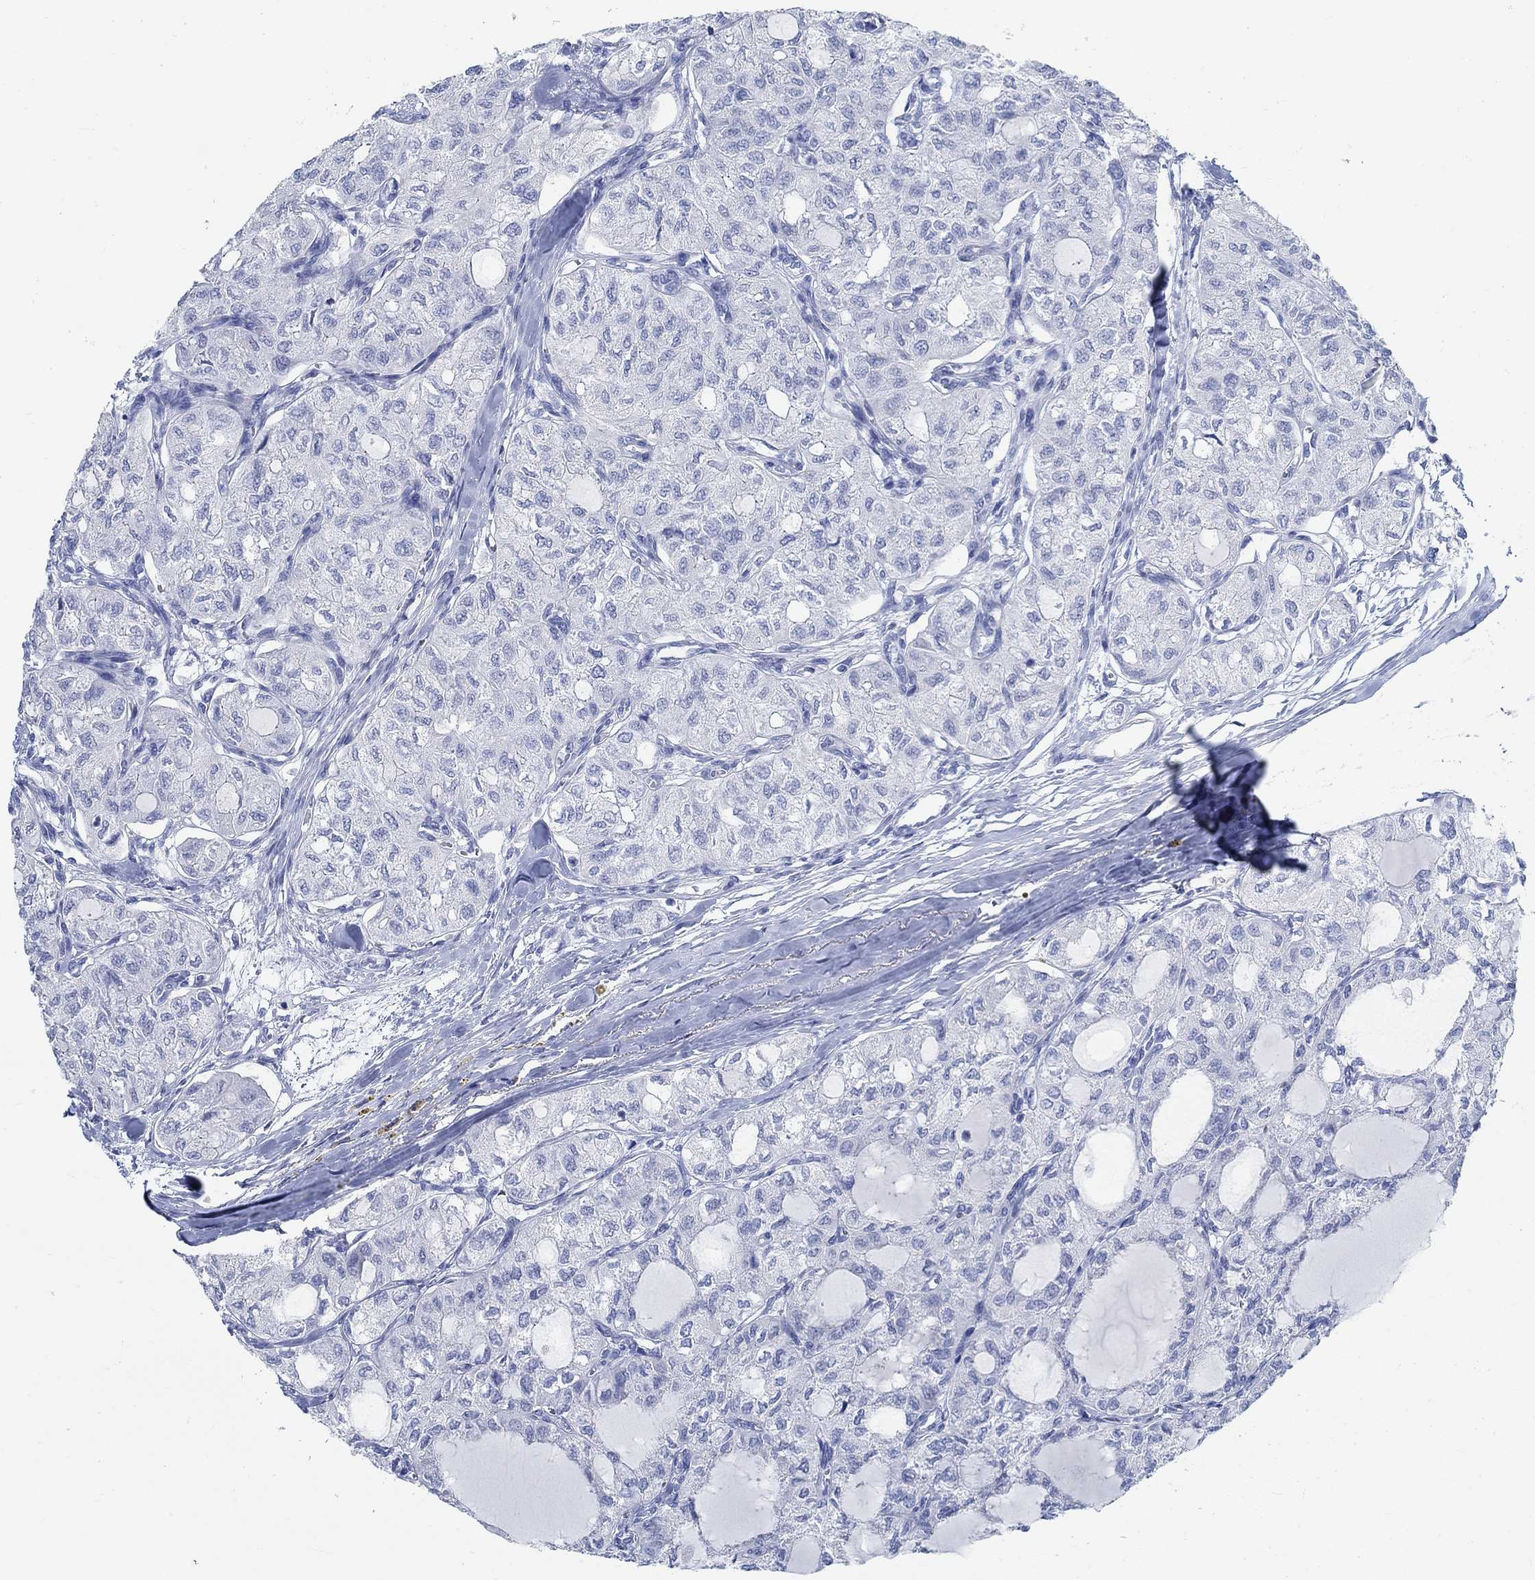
{"staining": {"intensity": "negative", "quantity": "none", "location": "none"}, "tissue": "thyroid cancer", "cell_type": "Tumor cells", "image_type": "cancer", "snomed": [{"axis": "morphology", "description": "Follicular adenoma carcinoma, NOS"}, {"axis": "topography", "description": "Thyroid gland"}], "caption": "High power microscopy histopathology image of an immunohistochemistry (IHC) image of thyroid cancer, revealing no significant expression in tumor cells.", "gene": "RBM20", "patient": {"sex": "male", "age": 75}}